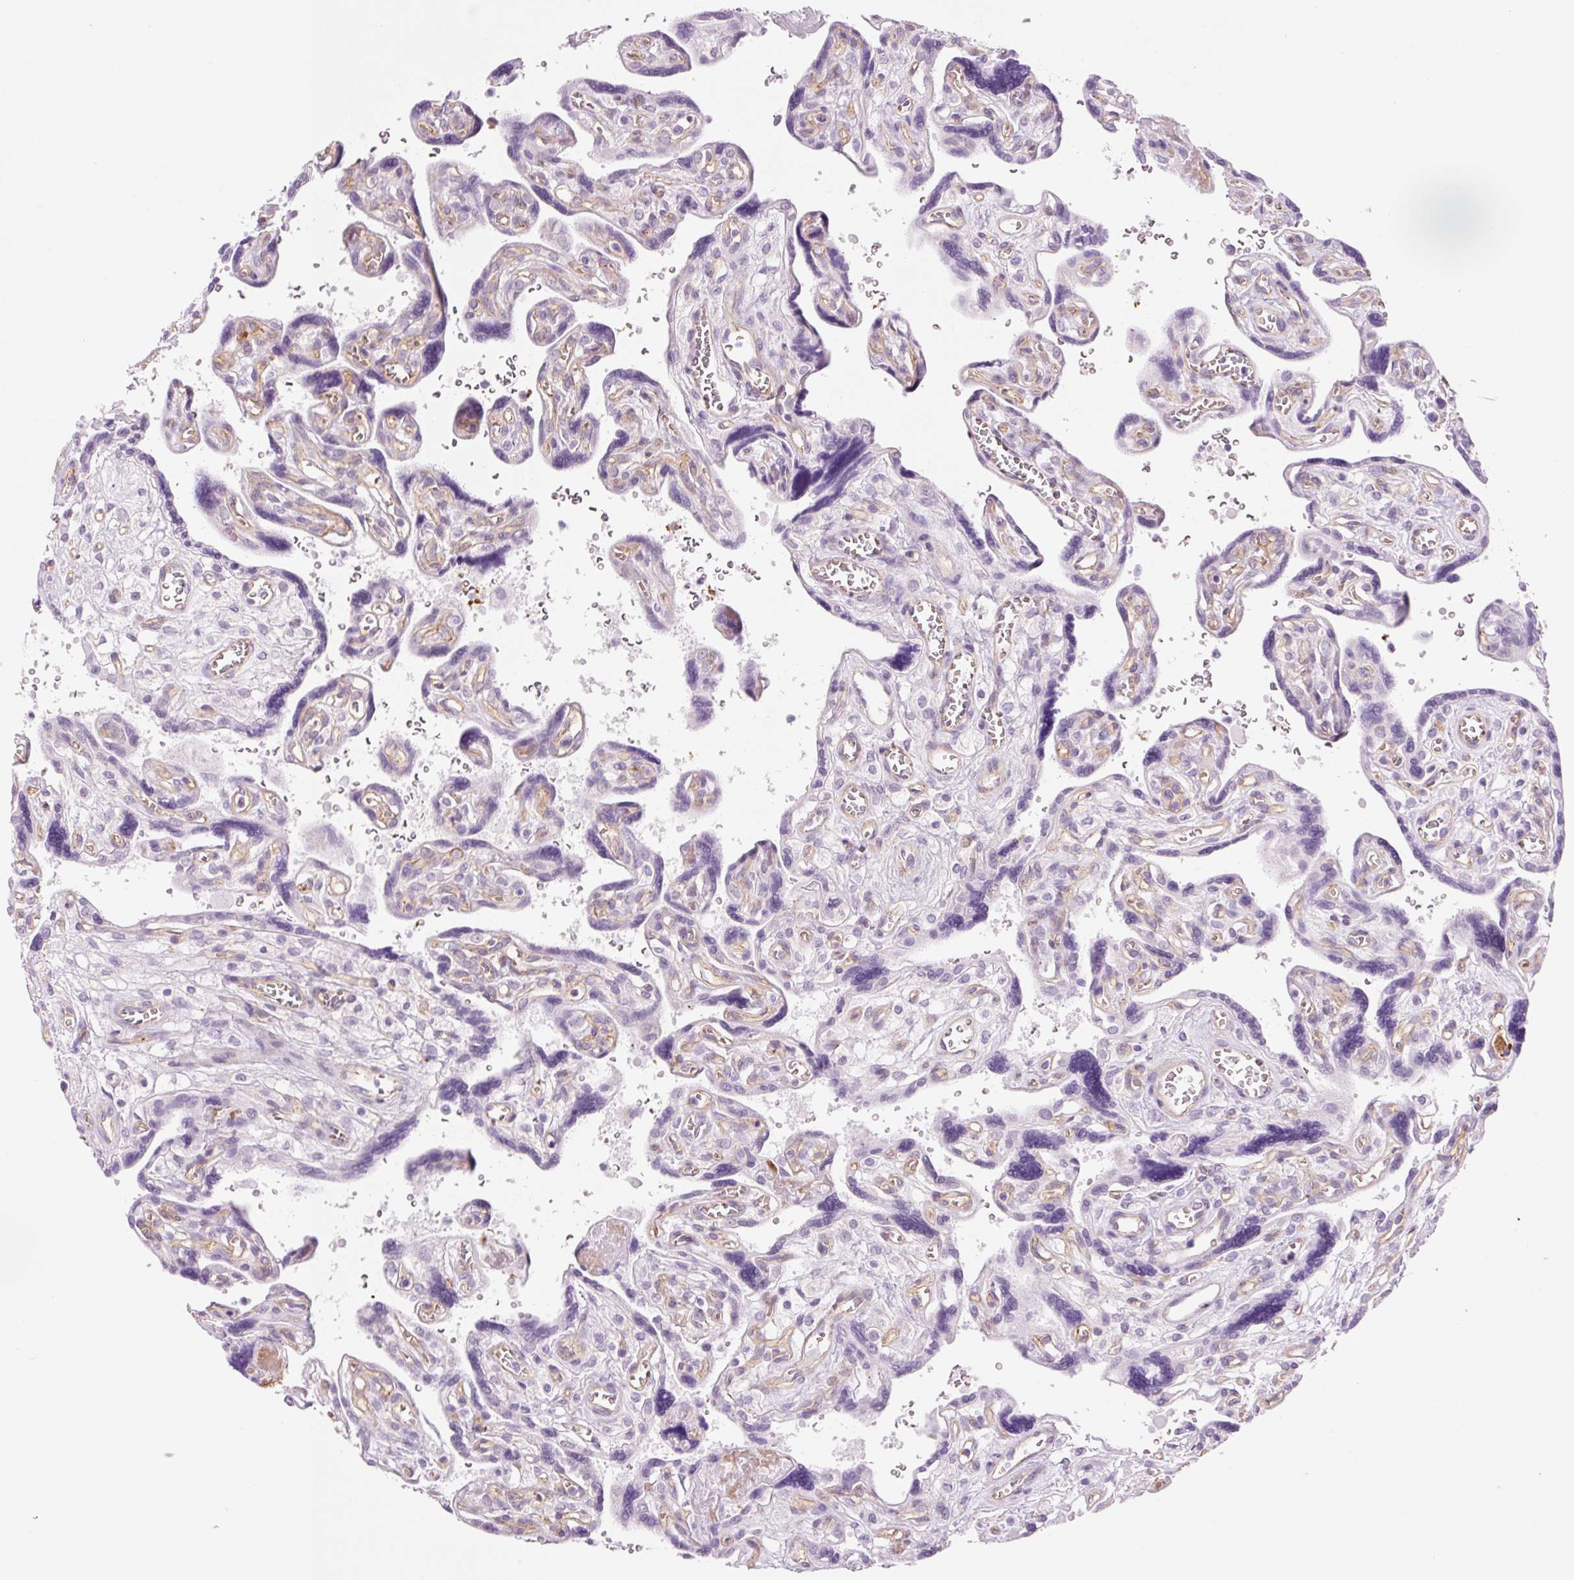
{"staining": {"intensity": "negative", "quantity": "none", "location": "none"}, "tissue": "placenta", "cell_type": "Trophoblastic cells", "image_type": "normal", "snomed": [{"axis": "morphology", "description": "Normal tissue, NOS"}, {"axis": "topography", "description": "Placenta"}], "caption": "Protein analysis of benign placenta demonstrates no significant expression in trophoblastic cells.", "gene": "HSPA4L", "patient": {"sex": "female", "age": 39}}